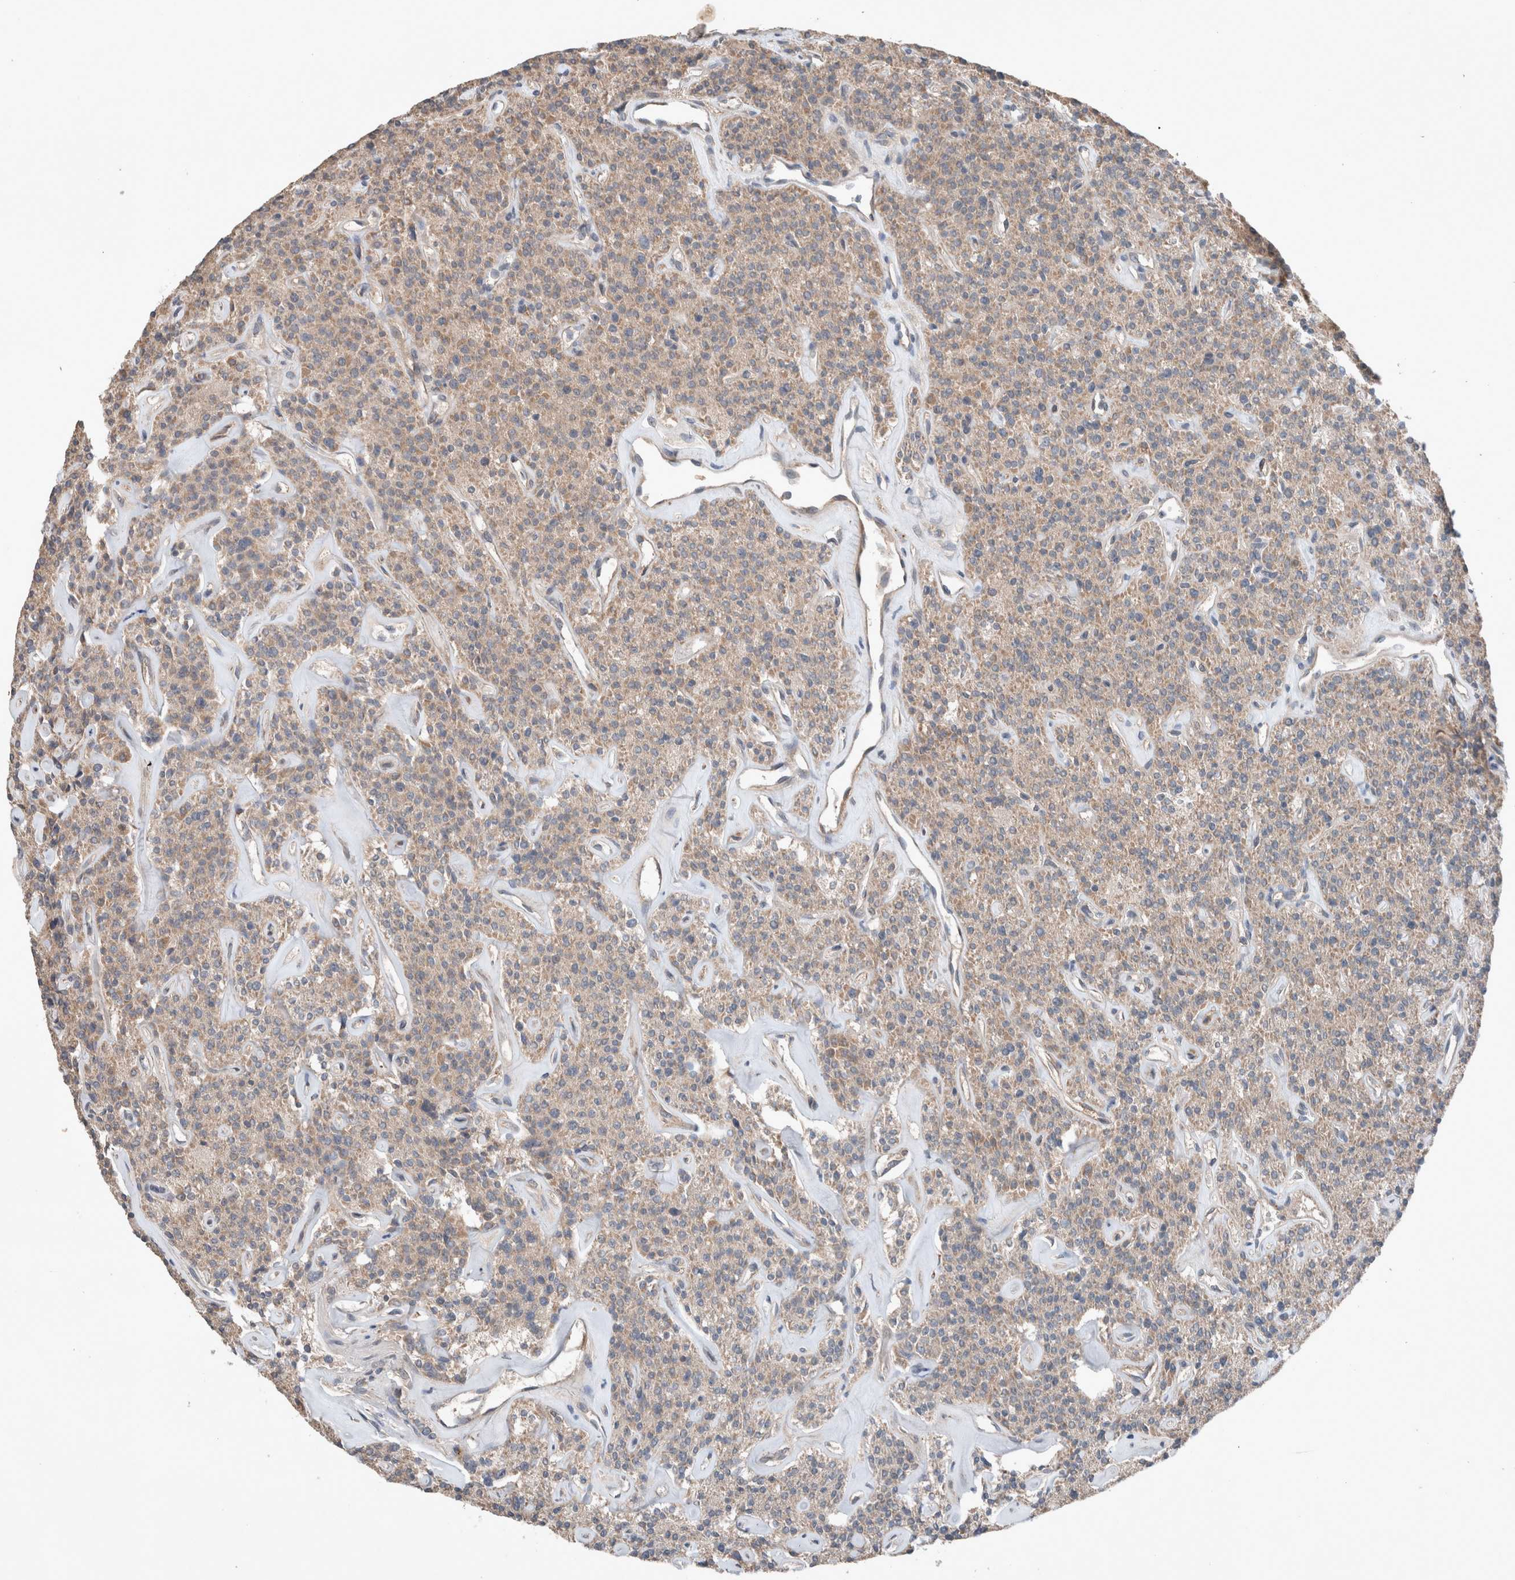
{"staining": {"intensity": "weak", "quantity": "25%-75%", "location": "cytoplasmic/membranous"}, "tissue": "parathyroid gland", "cell_type": "Glandular cells", "image_type": "normal", "snomed": [{"axis": "morphology", "description": "Normal tissue, NOS"}, {"axis": "topography", "description": "Parathyroid gland"}], "caption": "Protein expression by immunohistochemistry (IHC) exhibits weak cytoplasmic/membranous positivity in about 25%-75% of glandular cells in benign parathyroid gland. Immunohistochemistry (ihc) stains the protein of interest in brown and the nuclei are stained blue.", "gene": "UGCG", "patient": {"sex": "male", "age": 46}}